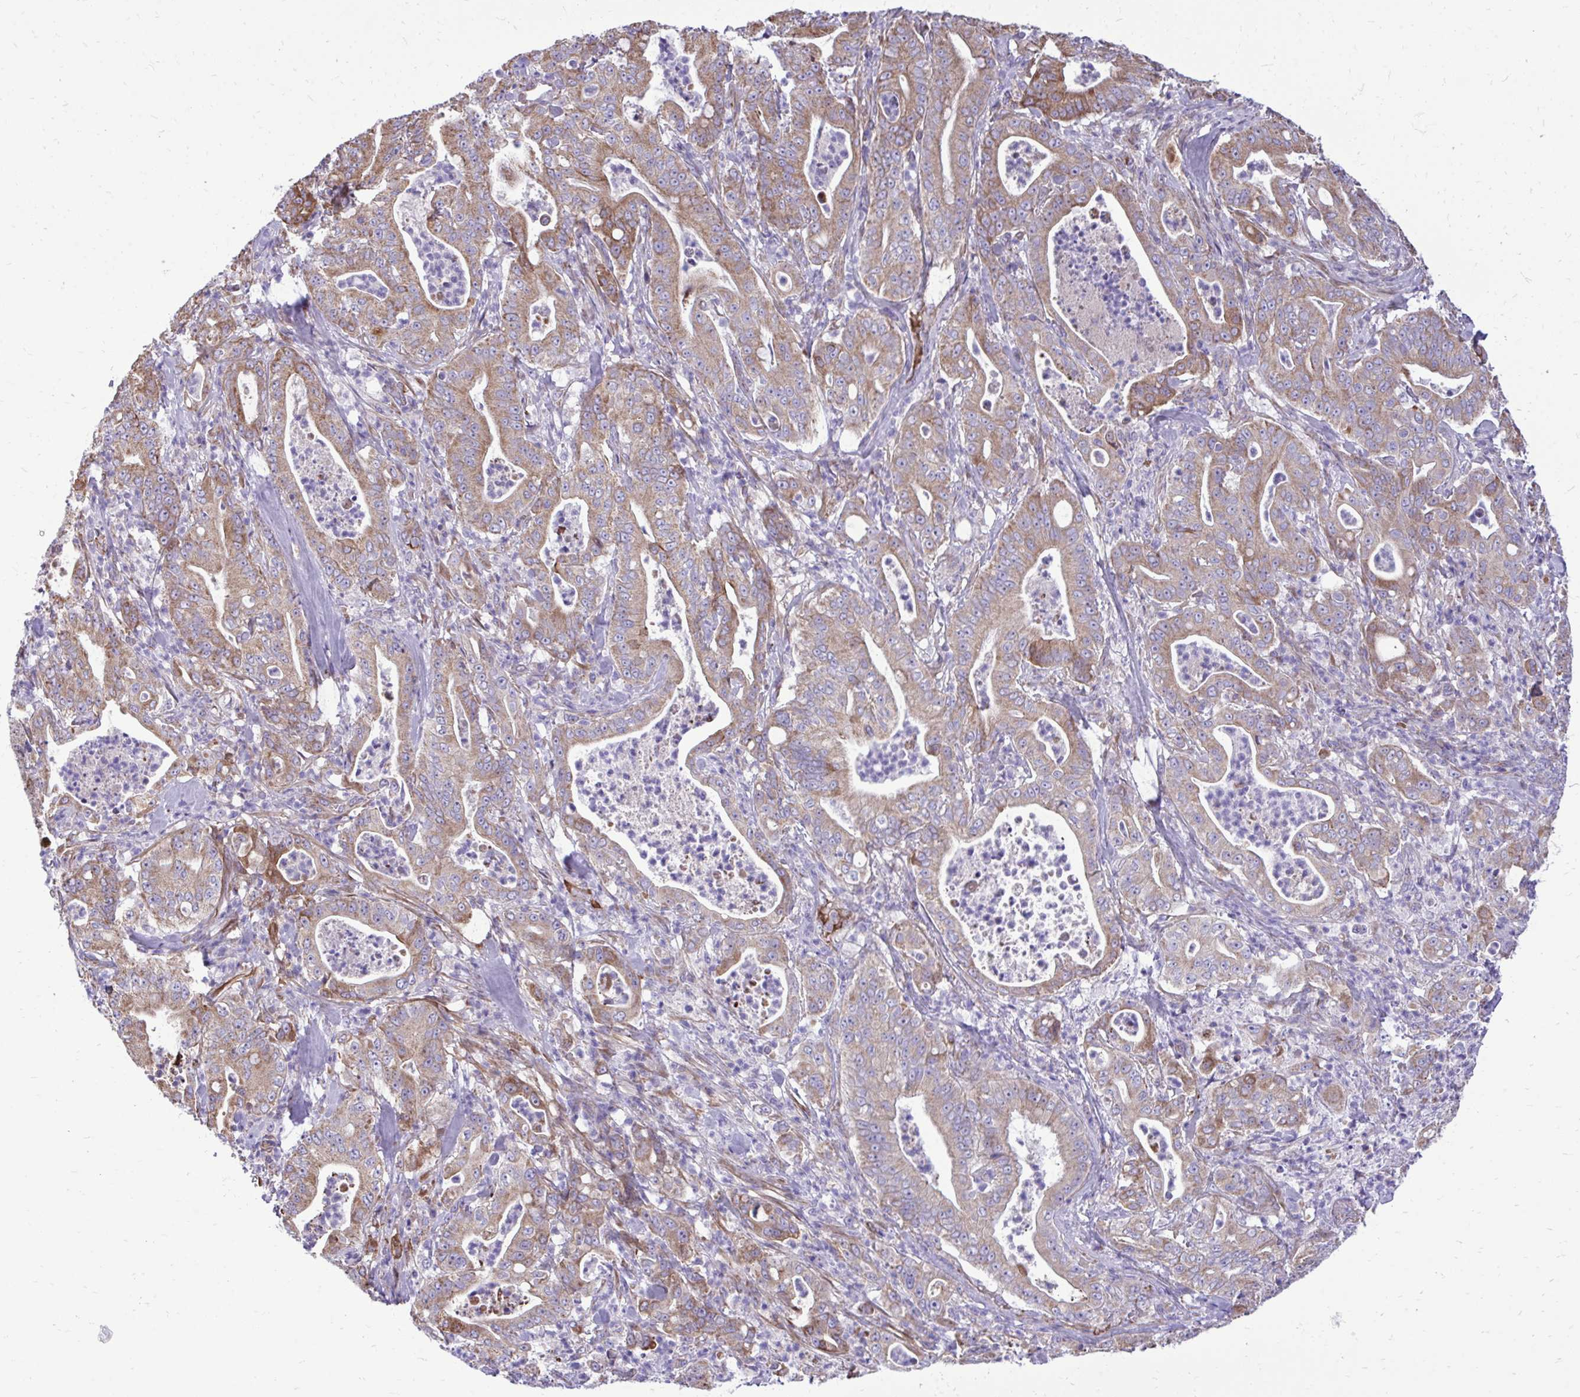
{"staining": {"intensity": "weak", "quantity": ">75%", "location": "cytoplasmic/membranous"}, "tissue": "pancreatic cancer", "cell_type": "Tumor cells", "image_type": "cancer", "snomed": [{"axis": "morphology", "description": "Adenocarcinoma, NOS"}, {"axis": "topography", "description": "Pancreas"}], "caption": "The immunohistochemical stain shows weak cytoplasmic/membranous positivity in tumor cells of adenocarcinoma (pancreatic) tissue.", "gene": "ATP13A2", "patient": {"sex": "male", "age": 71}}